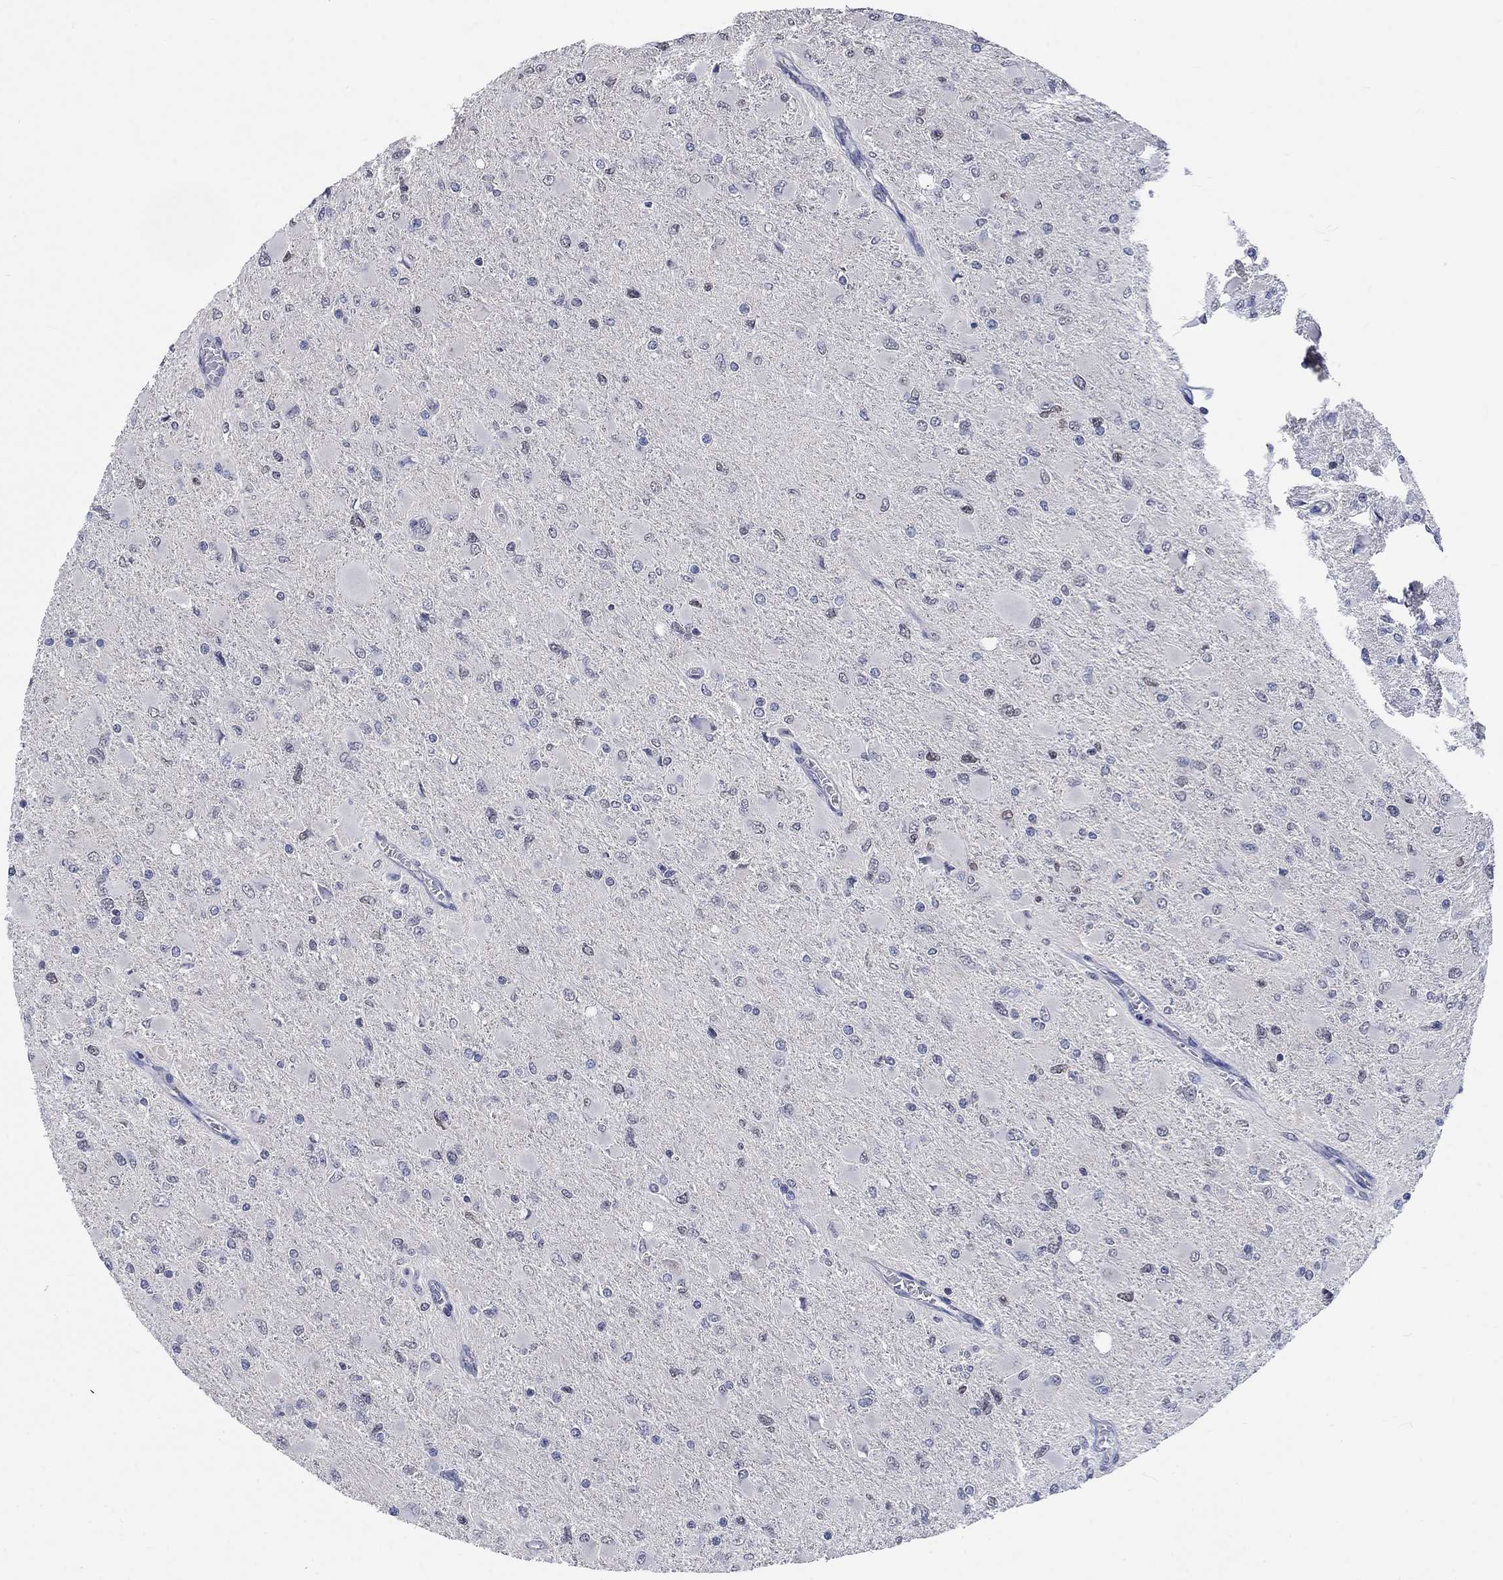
{"staining": {"intensity": "negative", "quantity": "none", "location": "none"}, "tissue": "glioma", "cell_type": "Tumor cells", "image_type": "cancer", "snomed": [{"axis": "morphology", "description": "Glioma, malignant, High grade"}, {"axis": "topography", "description": "Cerebral cortex"}], "caption": "An image of glioma stained for a protein displays no brown staining in tumor cells.", "gene": "ZBTB18", "patient": {"sex": "female", "age": 36}}